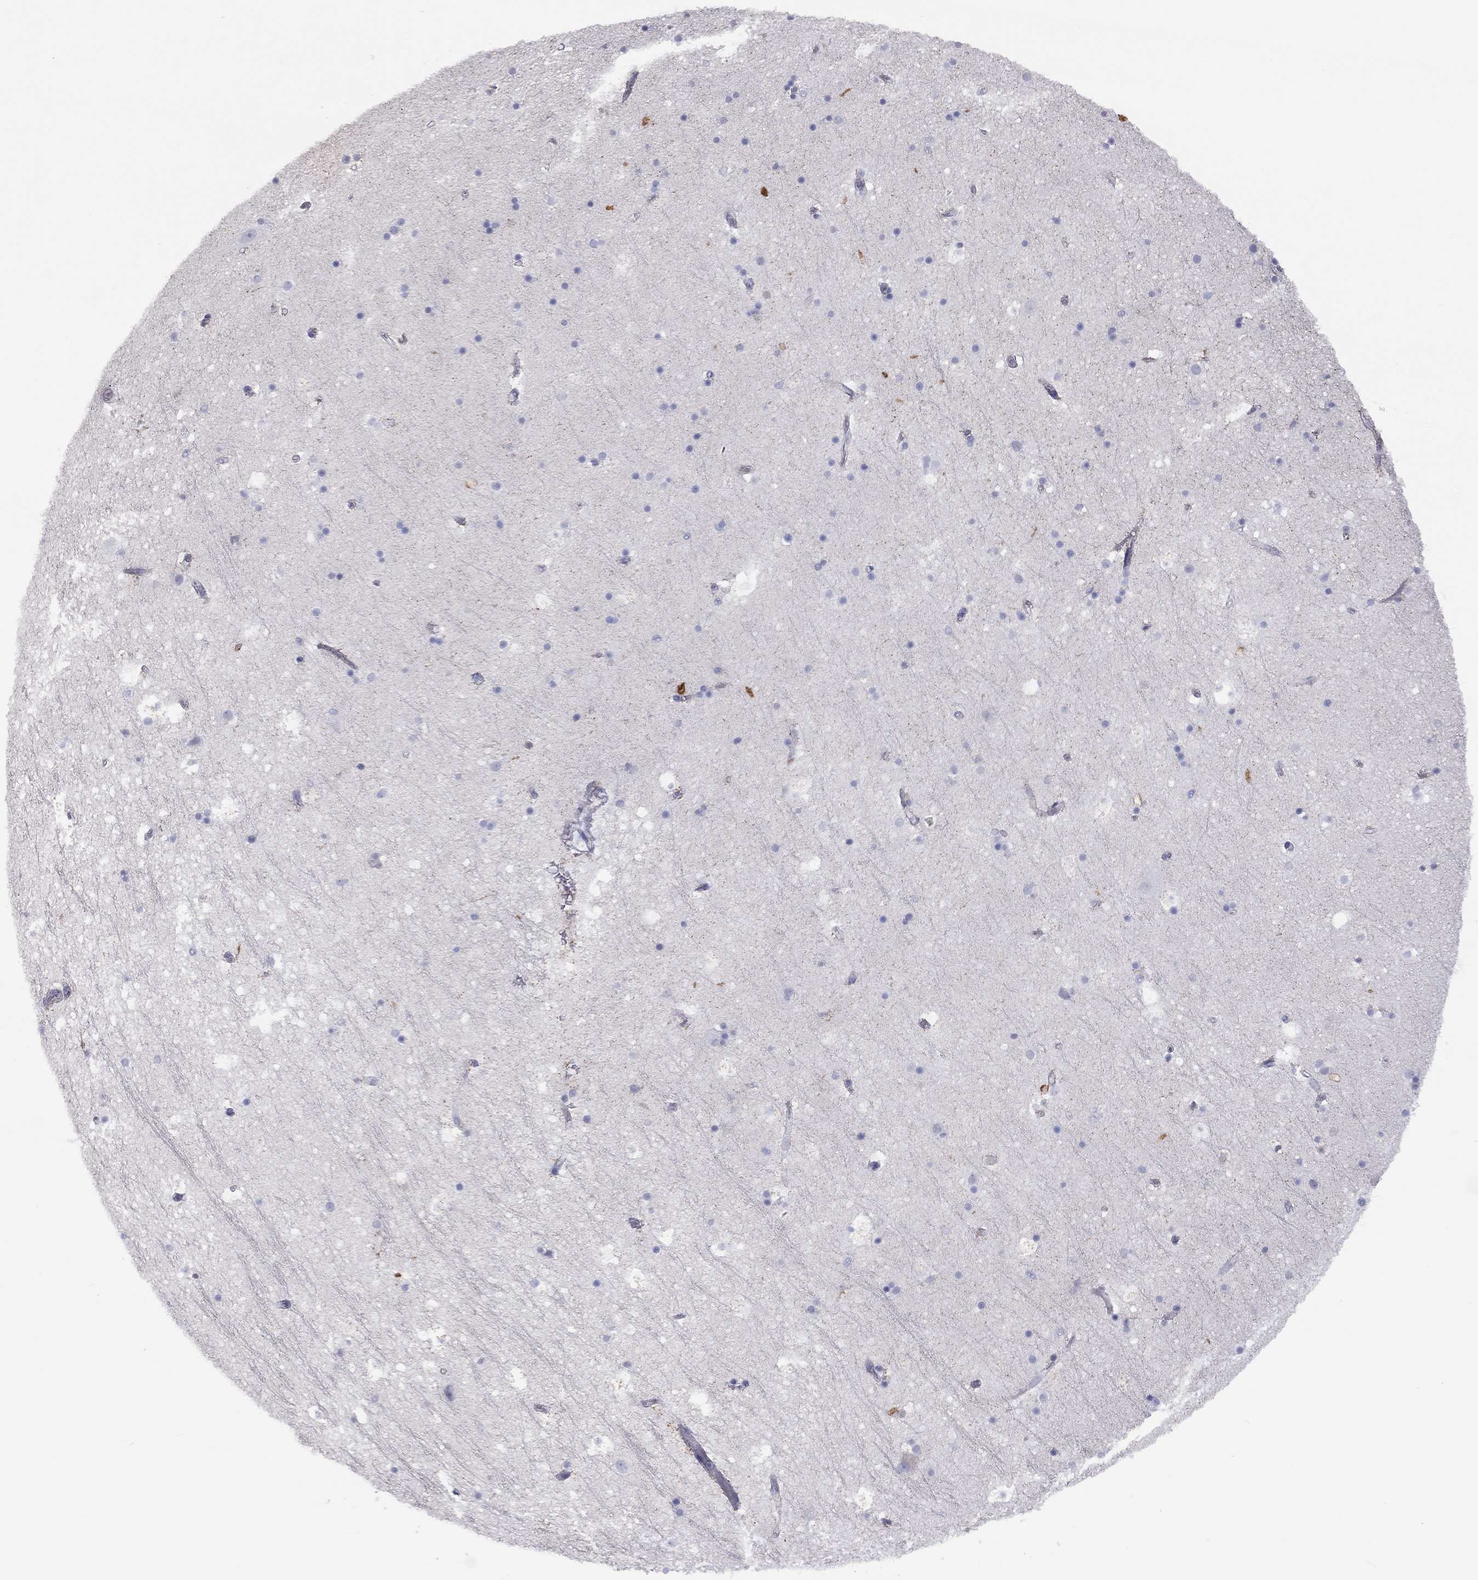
{"staining": {"intensity": "negative", "quantity": "none", "location": "none"}, "tissue": "hippocampus", "cell_type": "Glial cells", "image_type": "normal", "snomed": [{"axis": "morphology", "description": "Normal tissue, NOS"}, {"axis": "topography", "description": "Hippocampus"}], "caption": "Histopathology image shows no protein positivity in glial cells of benign hippocampus.", "gene": "ADCYAP1", "patient": {"sex": "male", "age": 51}}